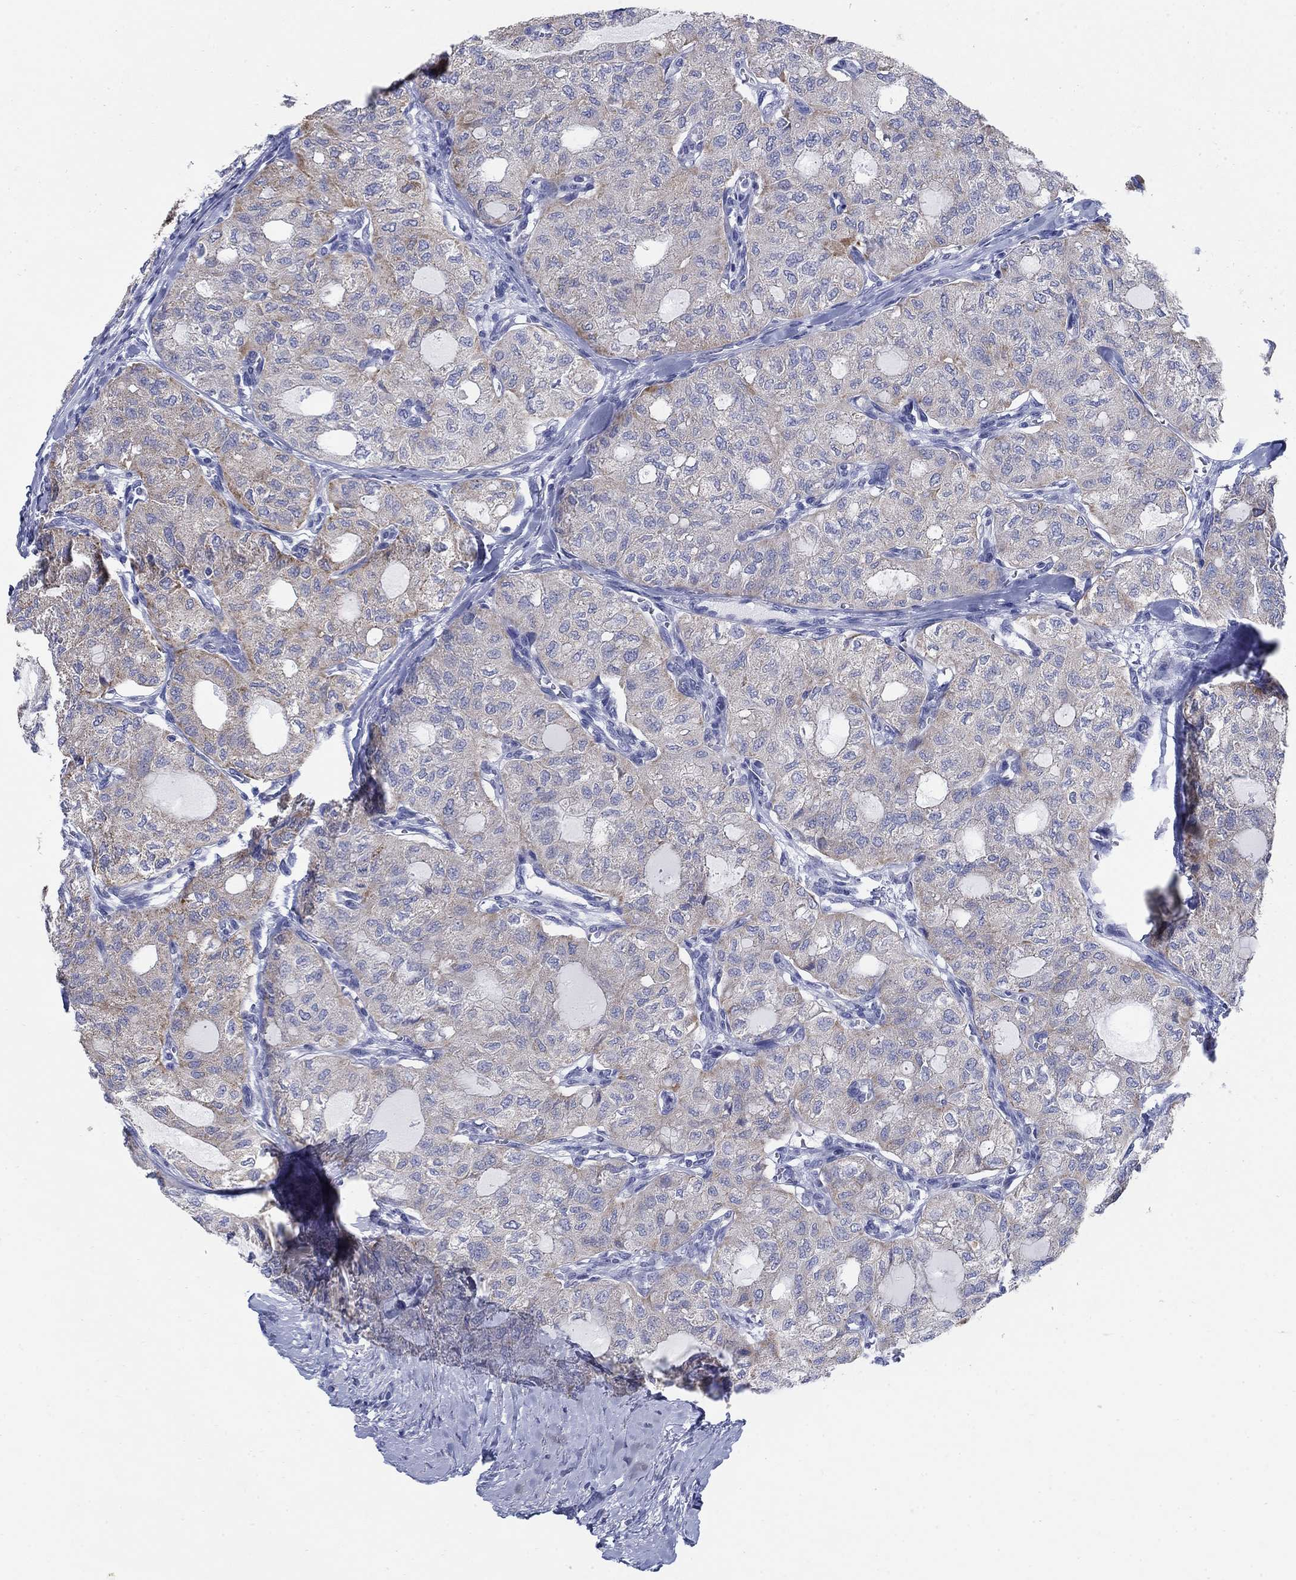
{"staining": {"intensity": "negative", "quantity": "none", "location": "none"}, "tissue": "thyroid cancer", "cell_type": "Tumor cells", "image_type": "cancer", "snomed": [{"axis": "morphology", "description": "Follicular adenoma carcinoma, NOS"}, {"axis": "topography", "description": "Thyroid gland"}], "caption": "The immunohistochemistry (IHC) image has no significant expression in tumor cells of thyroid cancer (follicular adenoma carcinoma) tissue.", "gene": "SCCPDH", "patient": {"sex": "male", "age": 75}}